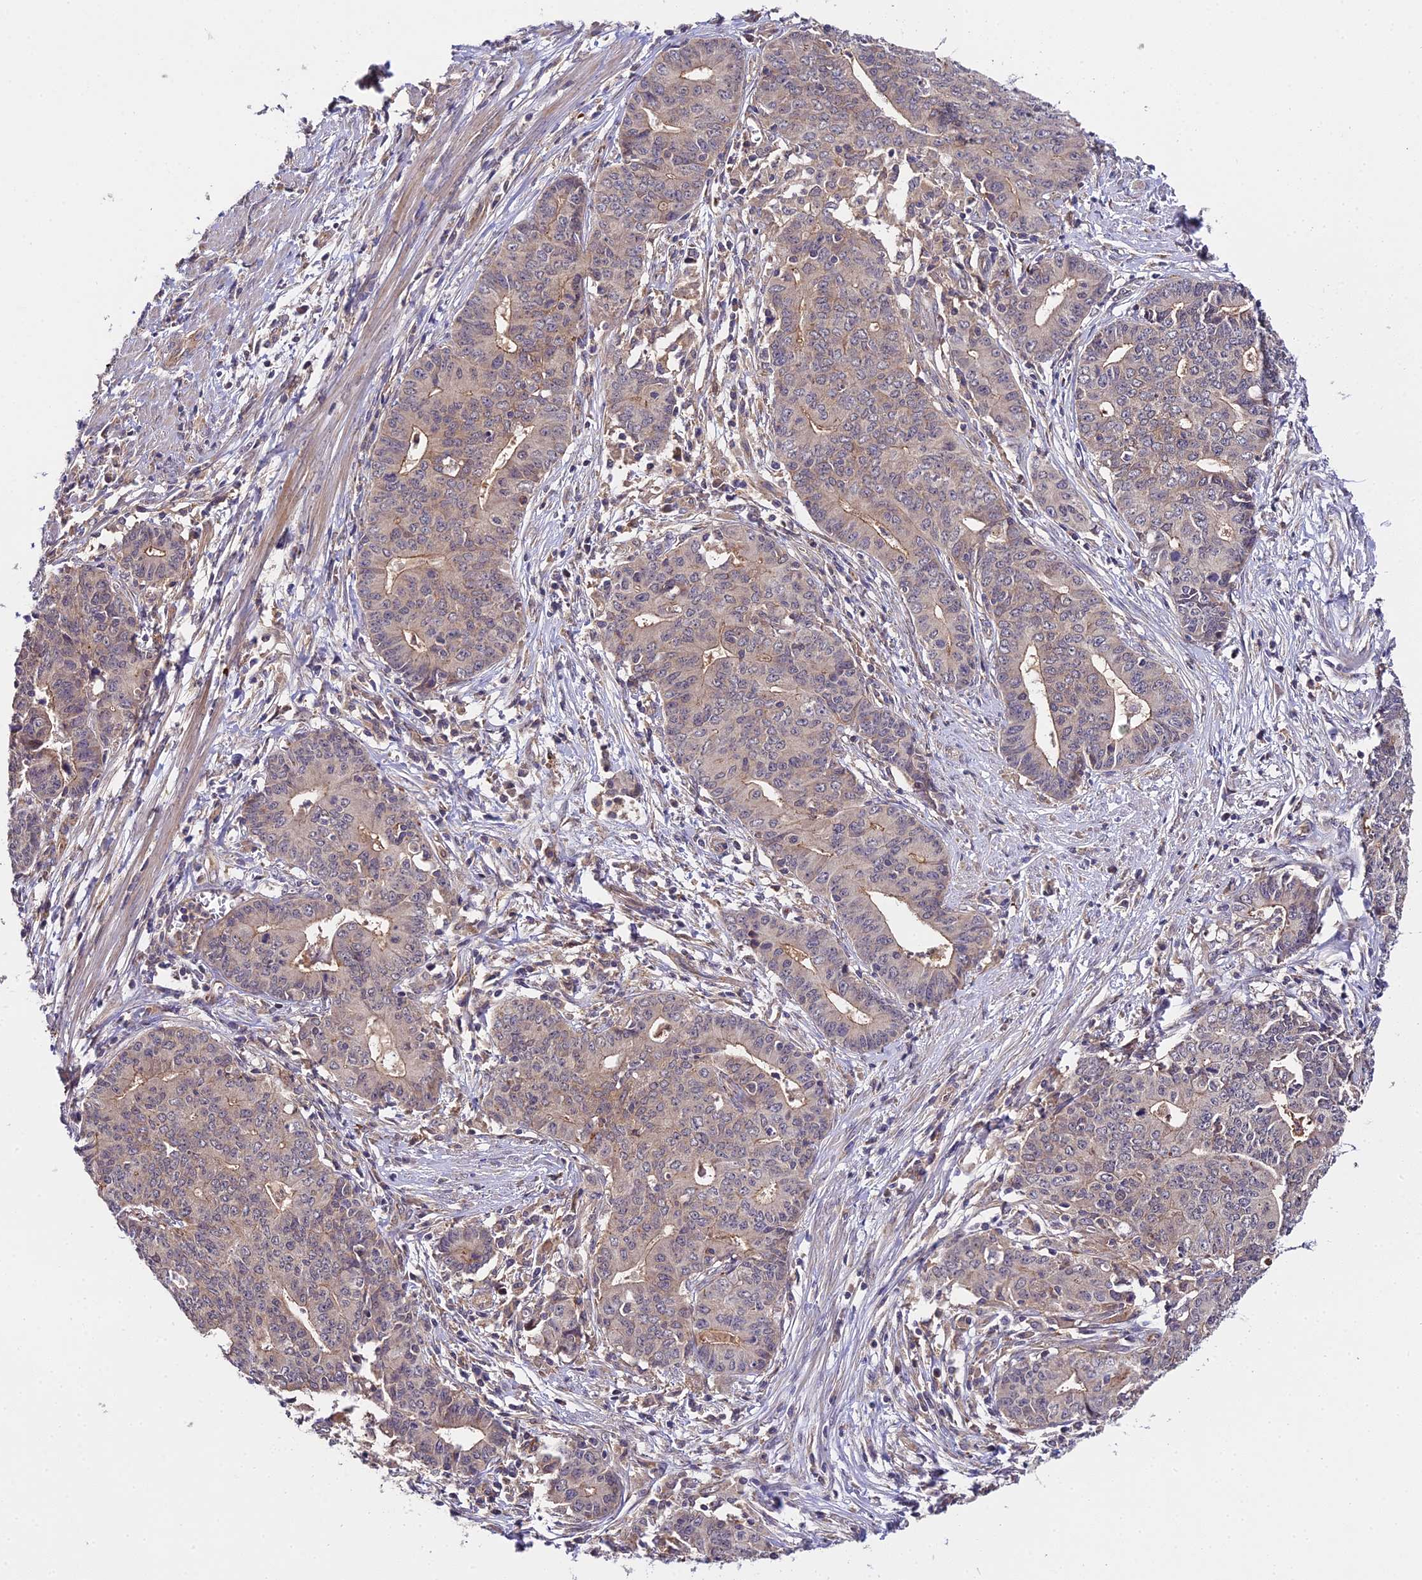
{"staining": {"intensity": "weak", "quantity": "25%-75%", "location": "cytoplasmic/membranous"}, "tissue": "endometrial cancer", "cell_type": "Tumor cells", "image_type": "cancer", "snomed": [{"axis": "morphology", "description": "Adenocarcinoma, NOS"}, {"axis": "topography", "description": "Endometrium"}], "caption": "Immunohistochemistry (DAB) staining of endometrial cancer demonstrates weak cytoplasmic/membranous protein staining in approximately 25%-75% of tumor cells.", "gene": "ZBED8", "patient": {"sex": "female", "age": 59}}